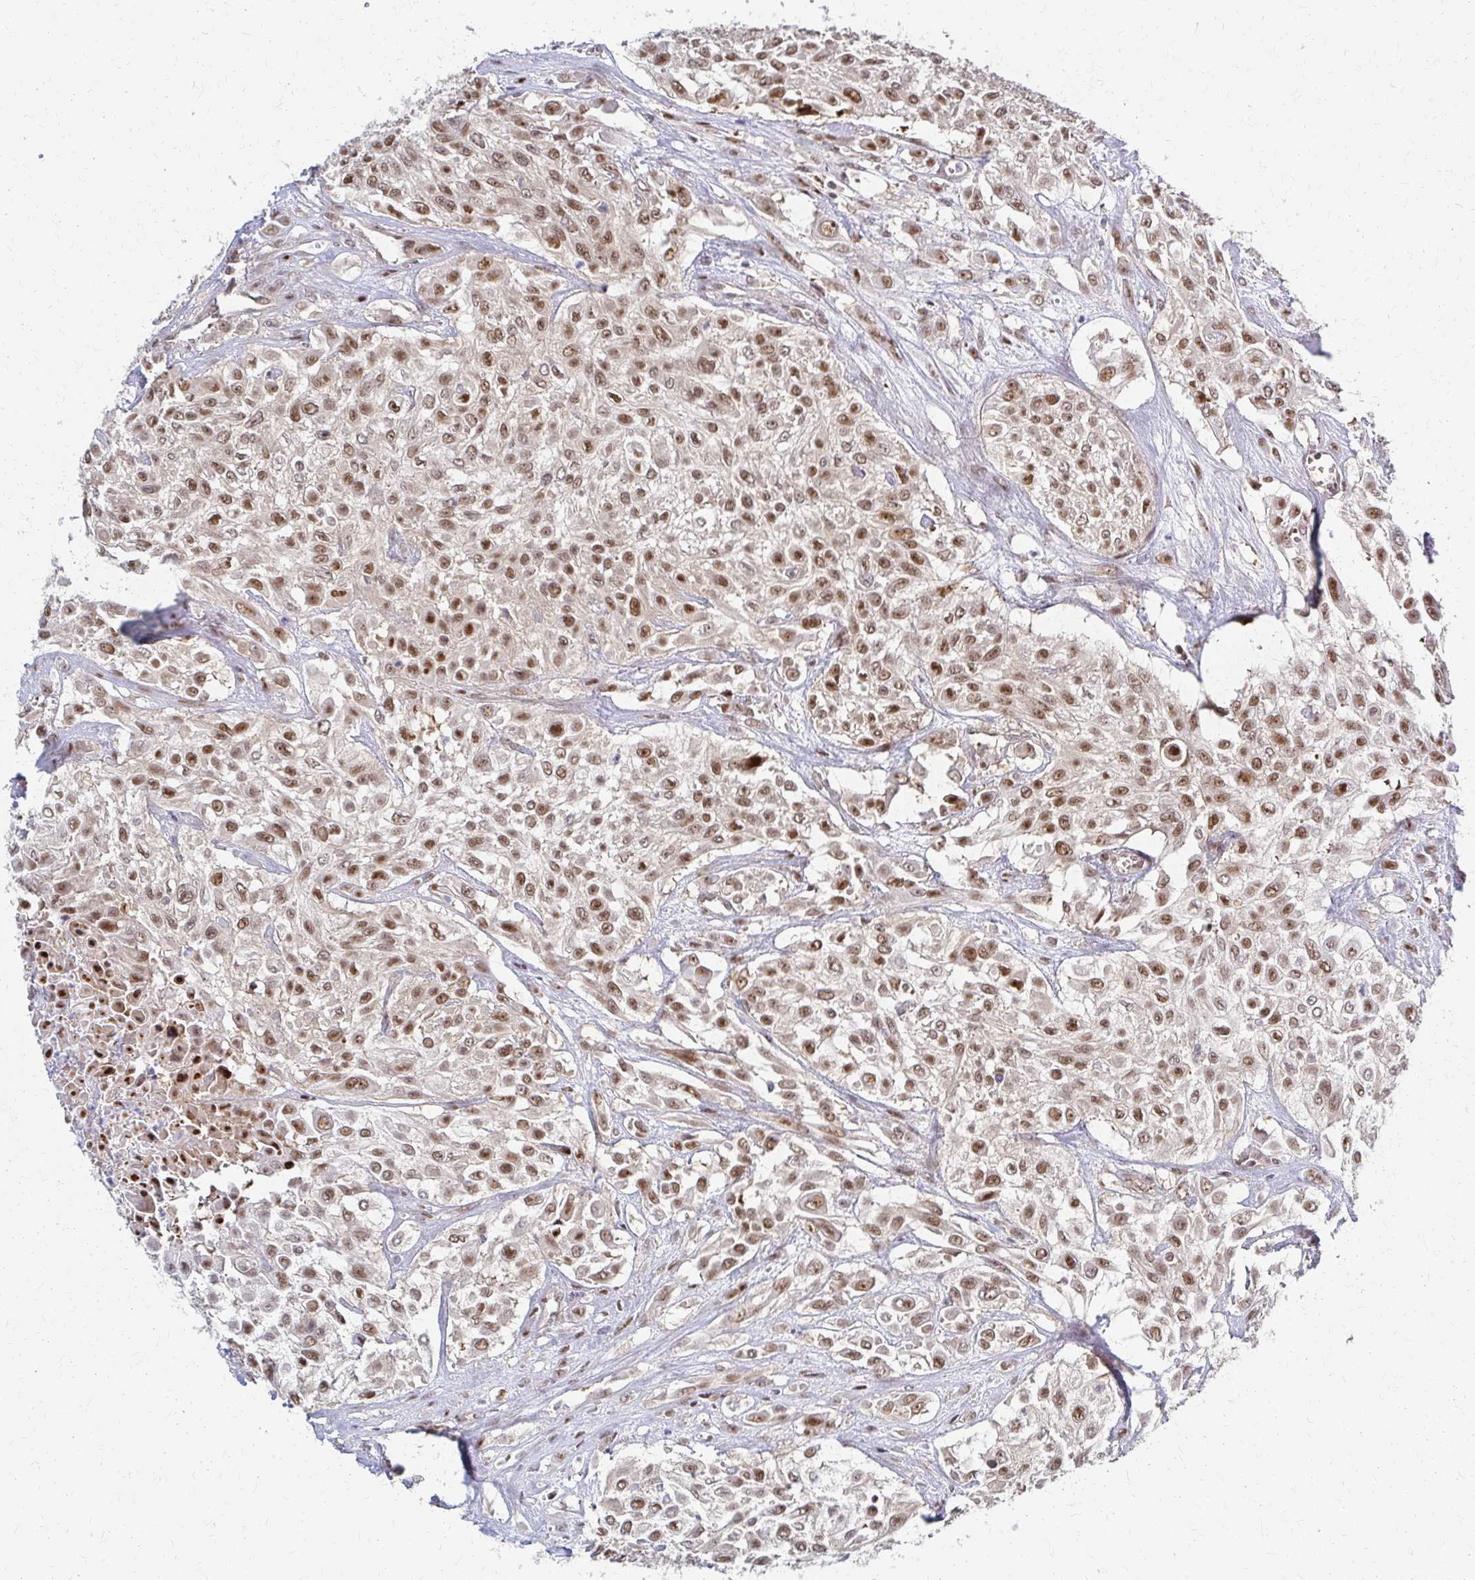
{"staining": {"intensity": "moderate", "quantity": ">75%", "location": "nuclear"}, "tissue": "urothelial cancer", "cell_type": "Tumor cells", "image_type": "cancer", "snomed": [{"axis": "morphology", "description": "Urothelial carcinoma, High grade"}, {"axis": "topography", "description": "Urinary bladder"}], "caption": "Brown immunohistochemical staining in human high-grade urothelial carcinoma reveals moderate nuclear positivity in about >75% of tumor cells. (Brightfield microscopy of DAB IHC at high magnification).", "gene": "PSMD7", "patient": {"sex": "male", "age": 57}}